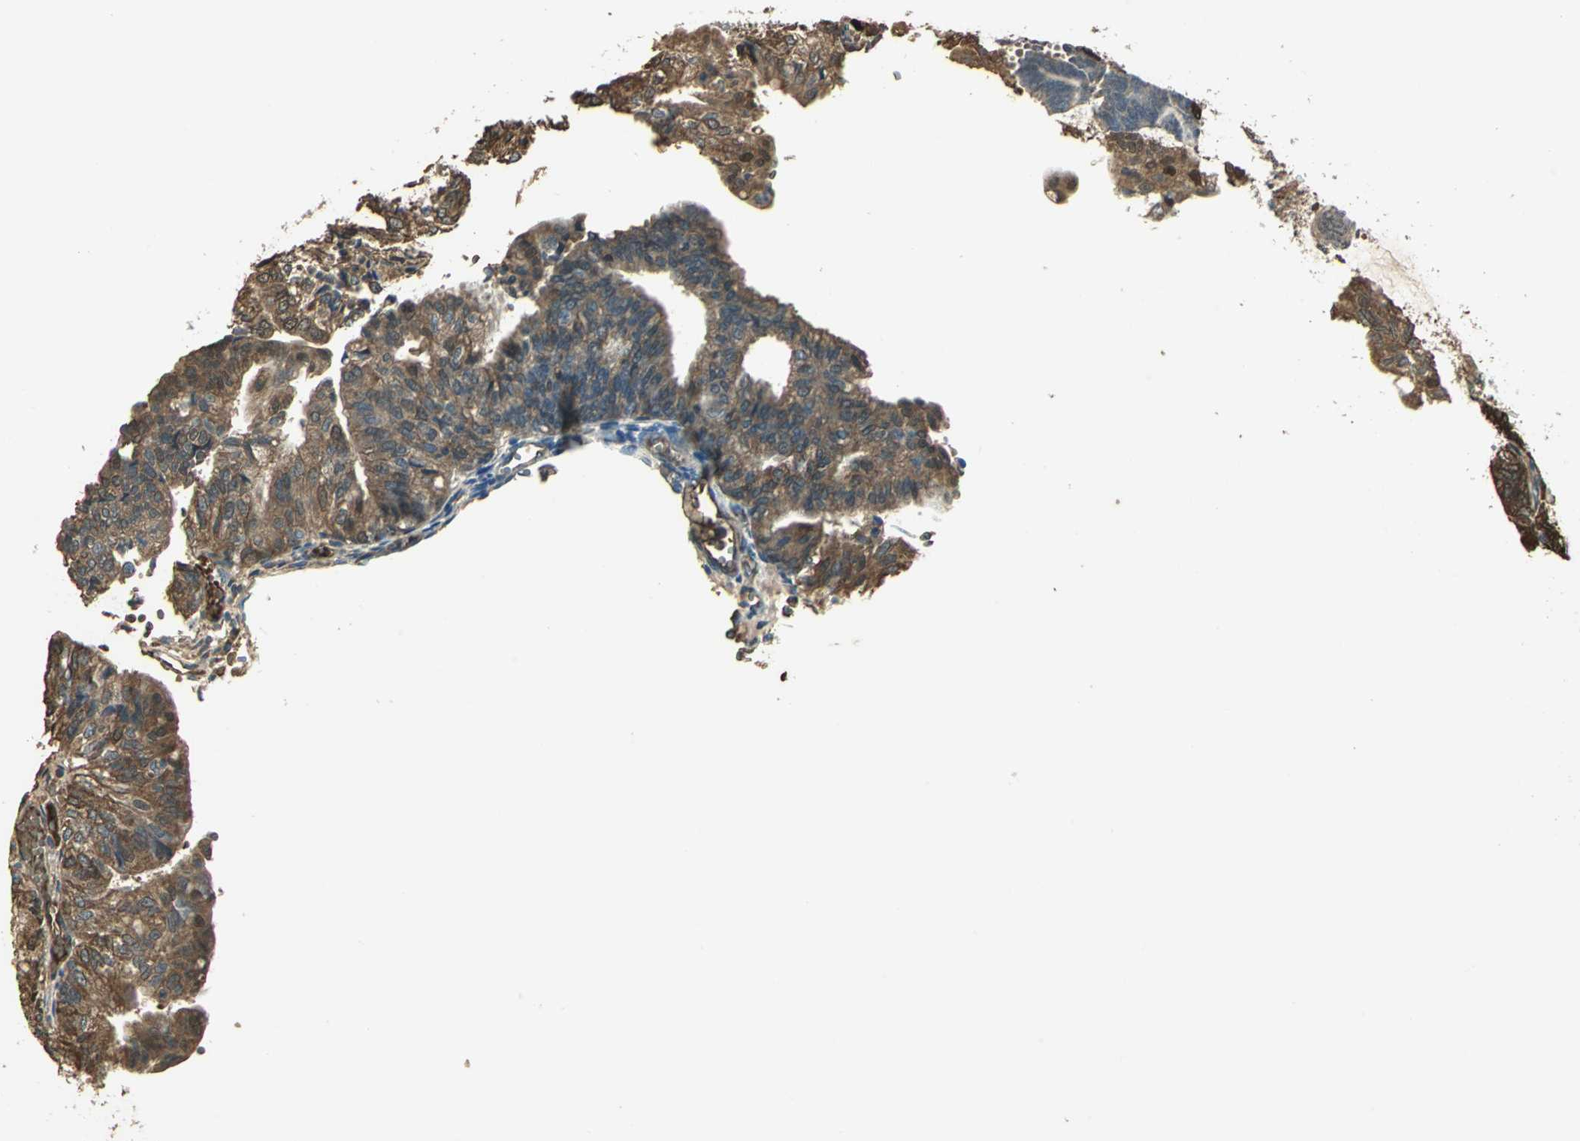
{"staining": {"intensity": "strong", "quantity": ">75%", "location": "cytoplasmic/membranous,nuclear"}, "tissue": "endometrial cancer", "cell_type": "Tumor cells", "image_type": "cancer", "snomed": [{"axis": "morphology", "description": "Adenocarcinoma, NOS"}, {"axis": "topography", "description": "Endometrium"}], "caption": "The photomicrograph shows immunohistochemical staining of endometrial cancer. There is strong cytoplasmic/membranous and nuclear staining is seen in about >75% of tumor cells.", "gene": "DDAH1", "patient": {"sex": "female", "age": 59}}